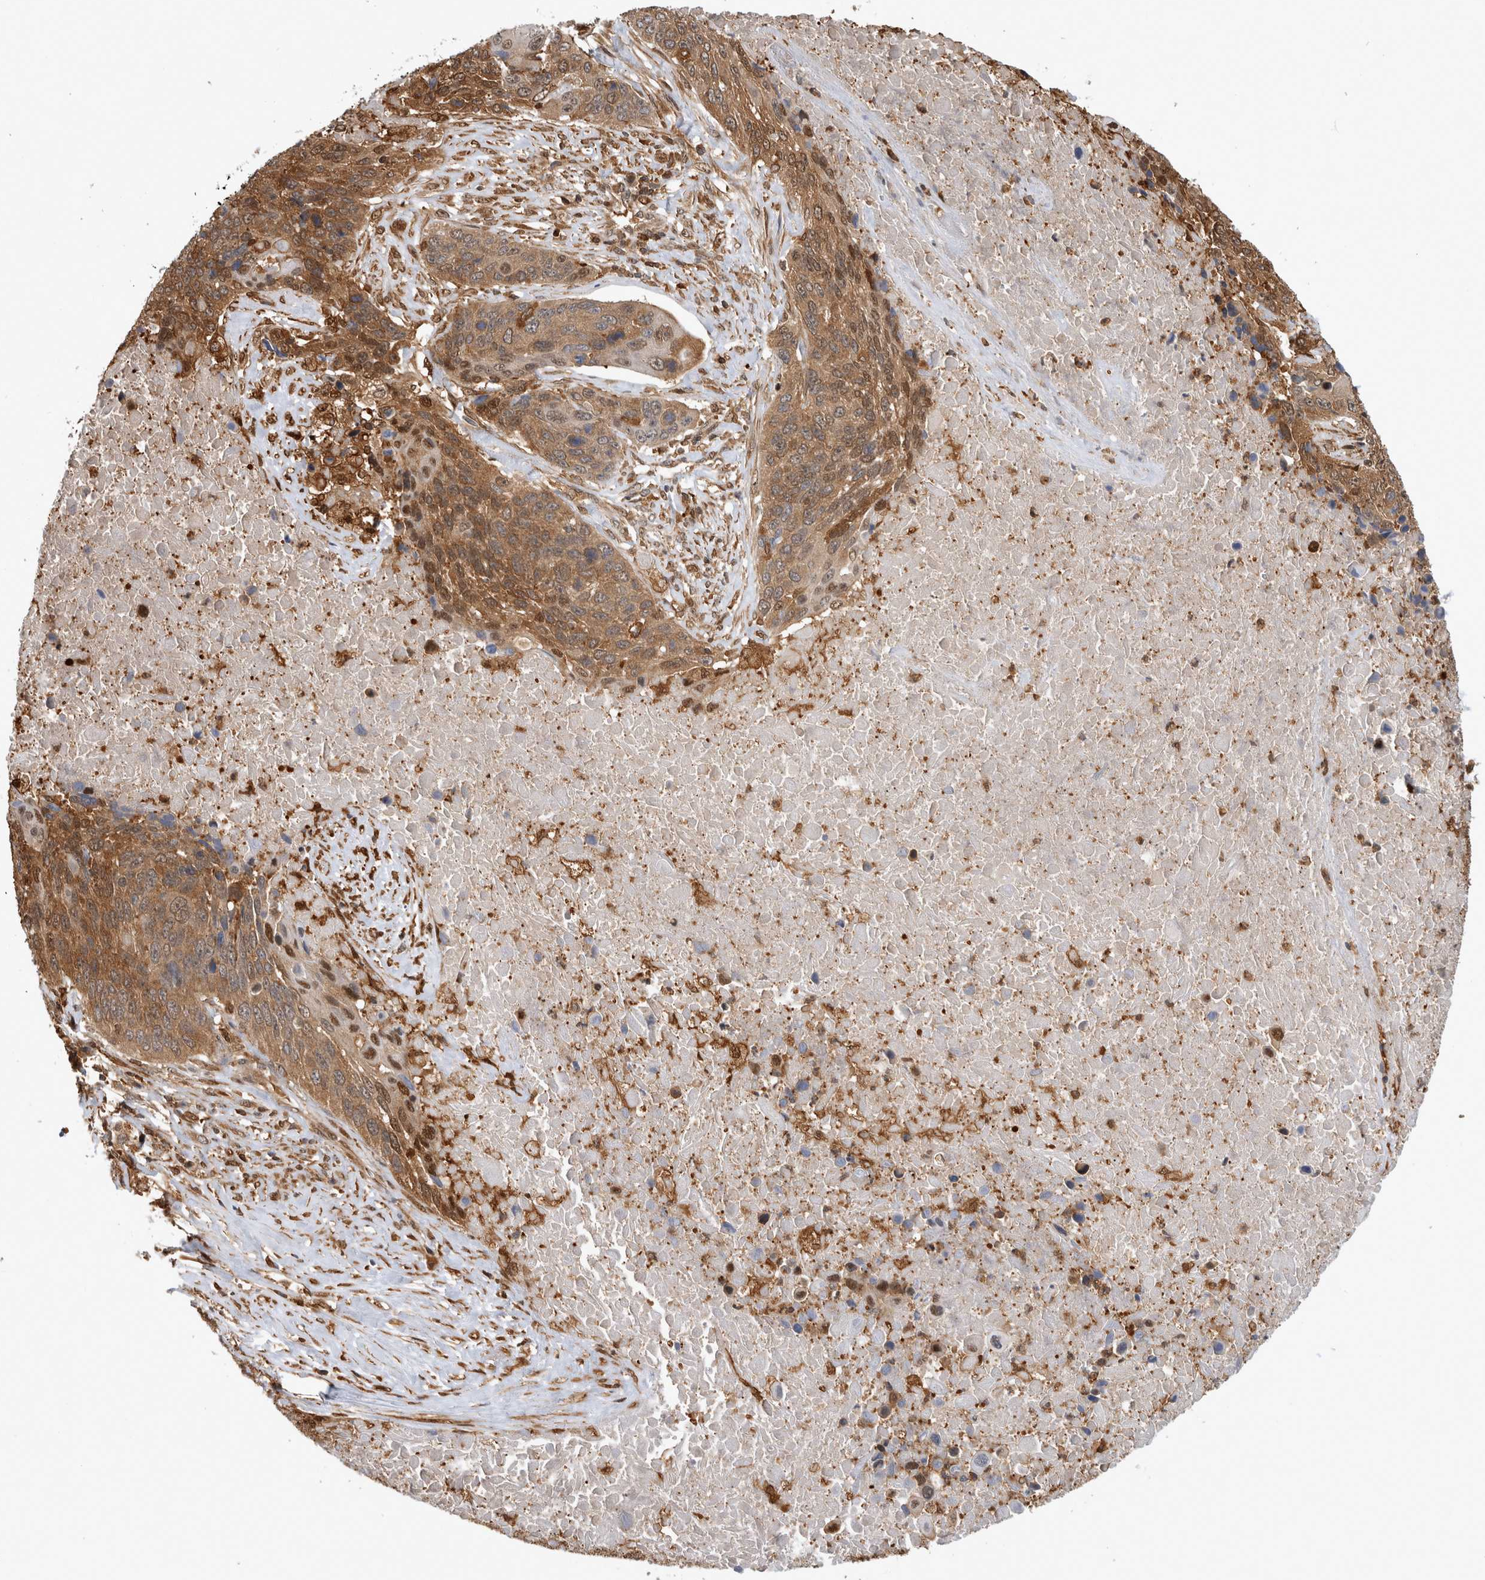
{"staining": {"intensity": "moderate", "quantity": ">75%", "location": "cytoplasmic/membranous,nuclear"}, "tissue": "lung cancer", "cell_type": "Tumor cells", "image_type": "cancer", "snomed": [{"axis": "morphology", "description": "Squamous cell carcinoma, NOS"}, {"axis": "topography", "description": "Lung"}], "caption": "The immunohistochemical stain highlights moderate cytoplasmic/membranous and nuclear staining in tumor cells of squamous cell carcinoma (lung) tissue.", "gene": "ASTN2", "patient": {"sex": "male", "age": 66}}